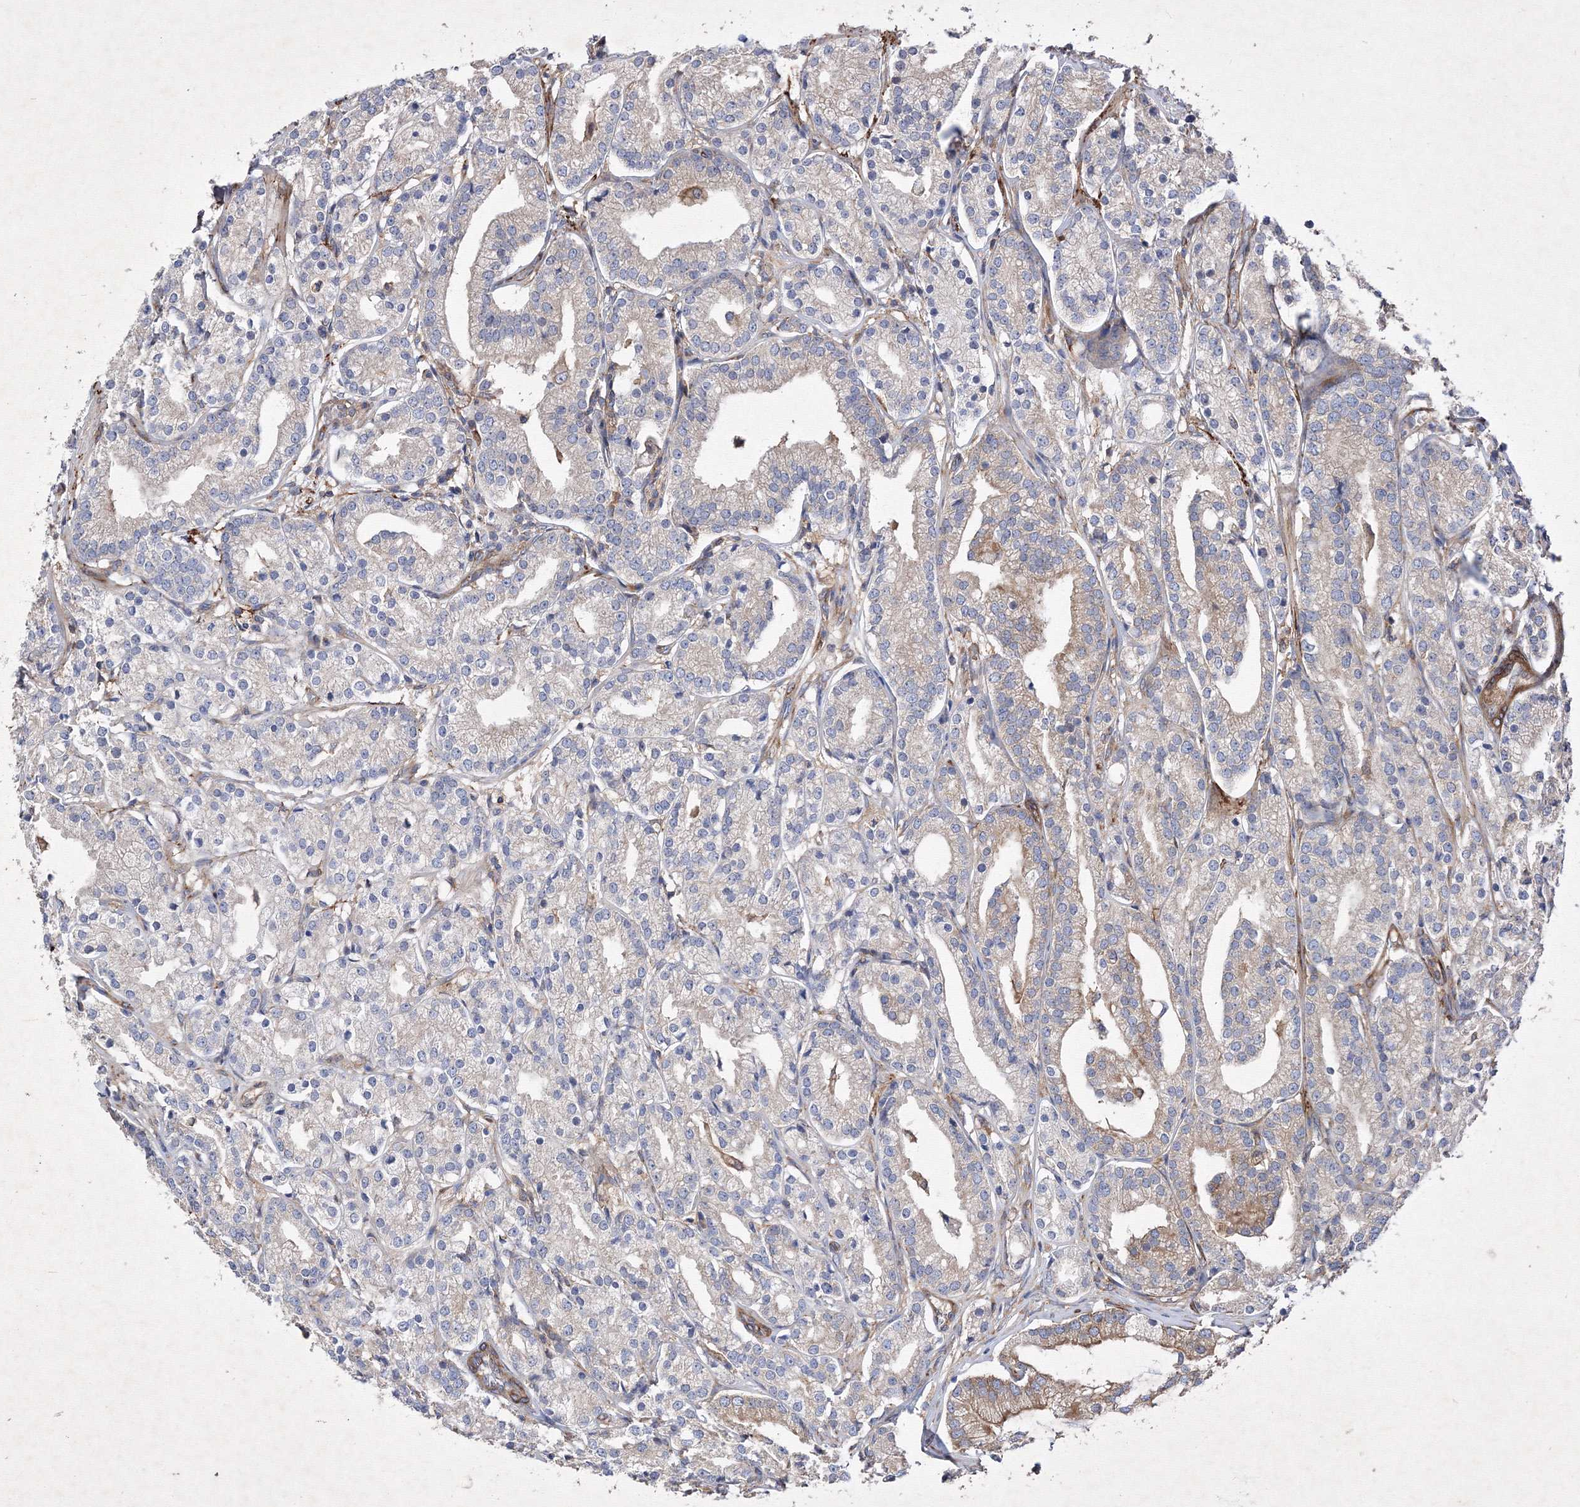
{"staining": {"intensity": "weak", "quantity": ">75%", "location": "cytoplasmic/membranous"}, "tissue": "prostate cancer", "cell_type": "Tumor cells", "image_type": "cancer", "snomed": [{"axis": "morphology", "description": "Adenocarcinoma, High grade"}, {"axis": "topography", "description": "Prostate"}], "caption": "Immunohistochemistry (IHC) image of adenocarcinoma (high-grade) (prostate) stained for a protein (brown), which exhibits low levels of weak cytoplasmic/membranous expression in approximately >75% of tumor cells.", "gene": "SNX18", "patient": {"sex": "male", "age": 69}}